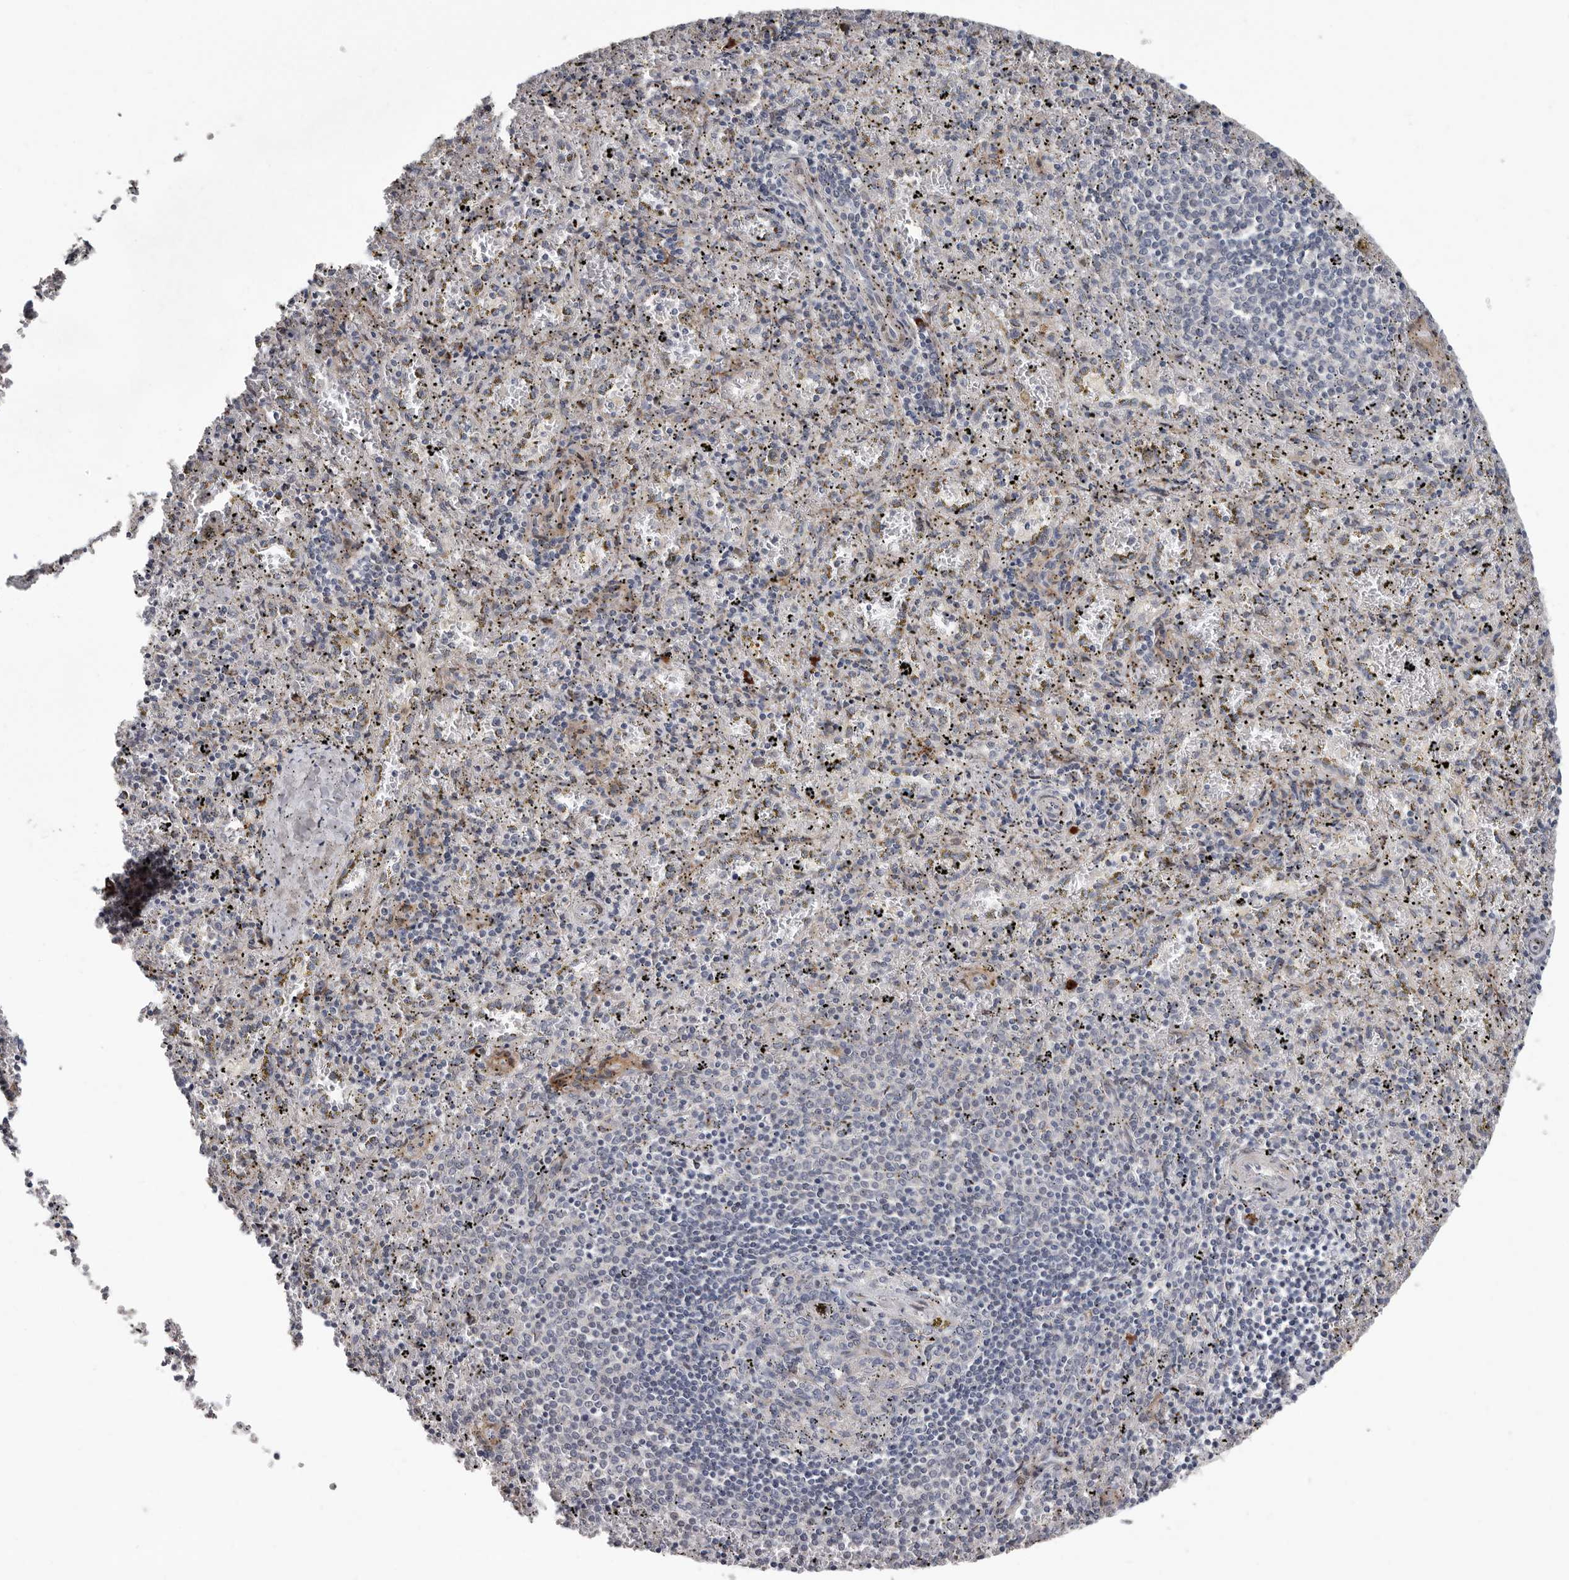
{"staining": {"intensity": "negative", "quantity": "none", "location": "none"}, "tissue": "spleen", "cell_type": "Cells in red pulp", "image_type": "normal", "snomed": [{"axis": "morphology", "description": "Normal tissue, NOS"}, {"axis": "topography", "description": "Spleen"}], "caption": "Cells in red pulp are negative for protein expression in unremarkable human spleen. (DAB (3,3'-diaminobenzidine) immunohistochemistry visualized using brightfield microscopy, high magnification).", "gene": "ATXN3L", "patient": {"sex": "male", "age": 11}}